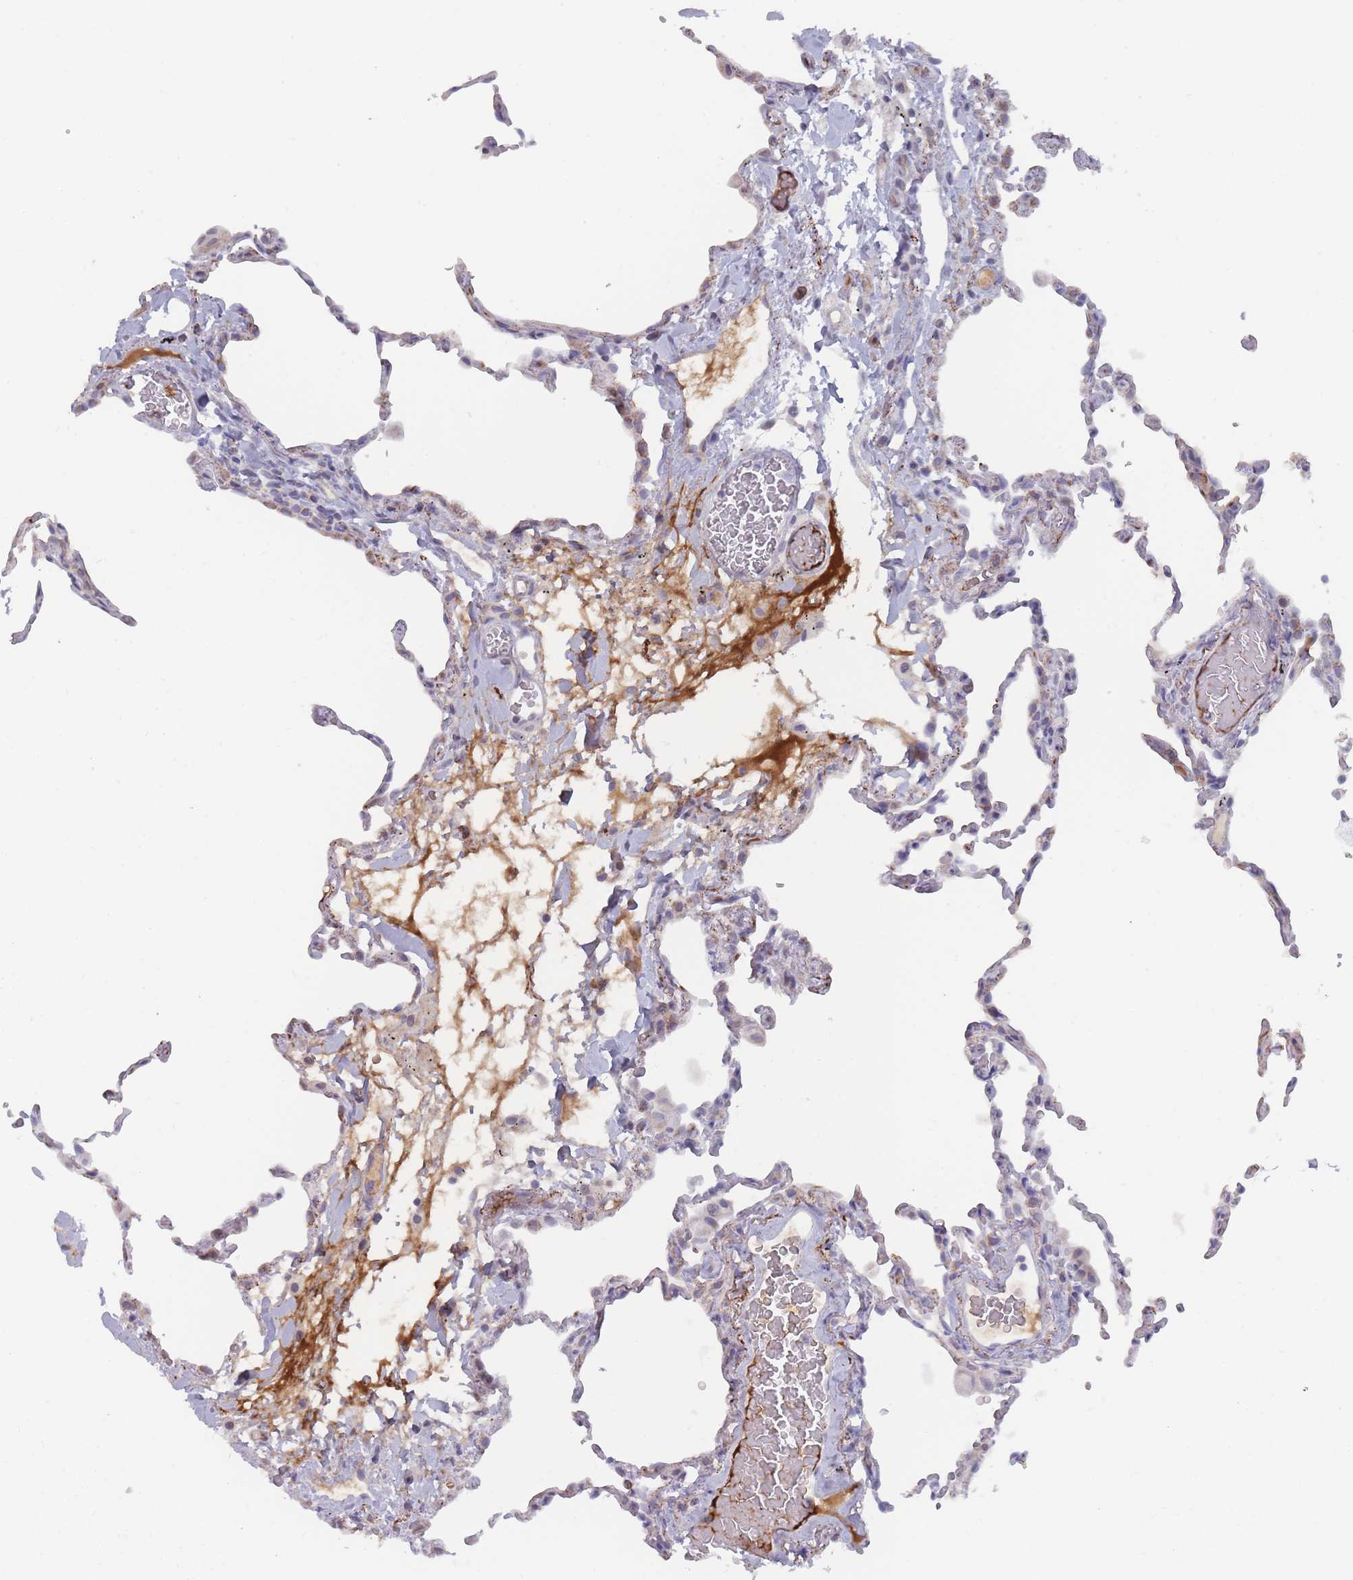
{"staining": {"intensity": "weak", "quantity": "25%-75%", "location": "cytoplasmic/membranous"}, "tissue": "lung", "cell_type": "Alveolar cells", "image_type": "normal", "snomed": [{"axis": "morphology", "description": "Normal tissue, NOS"}, {"axis": "topography", "description": "Lung"}], "caption": "IHC of unremarkable human lung reveals low levels of weak cytoplasmic/membranous expression in approximately 25%-75% of alveolar cells.", "gene": "TRARG1", "patient": {"sex": "female", "age": 57}}